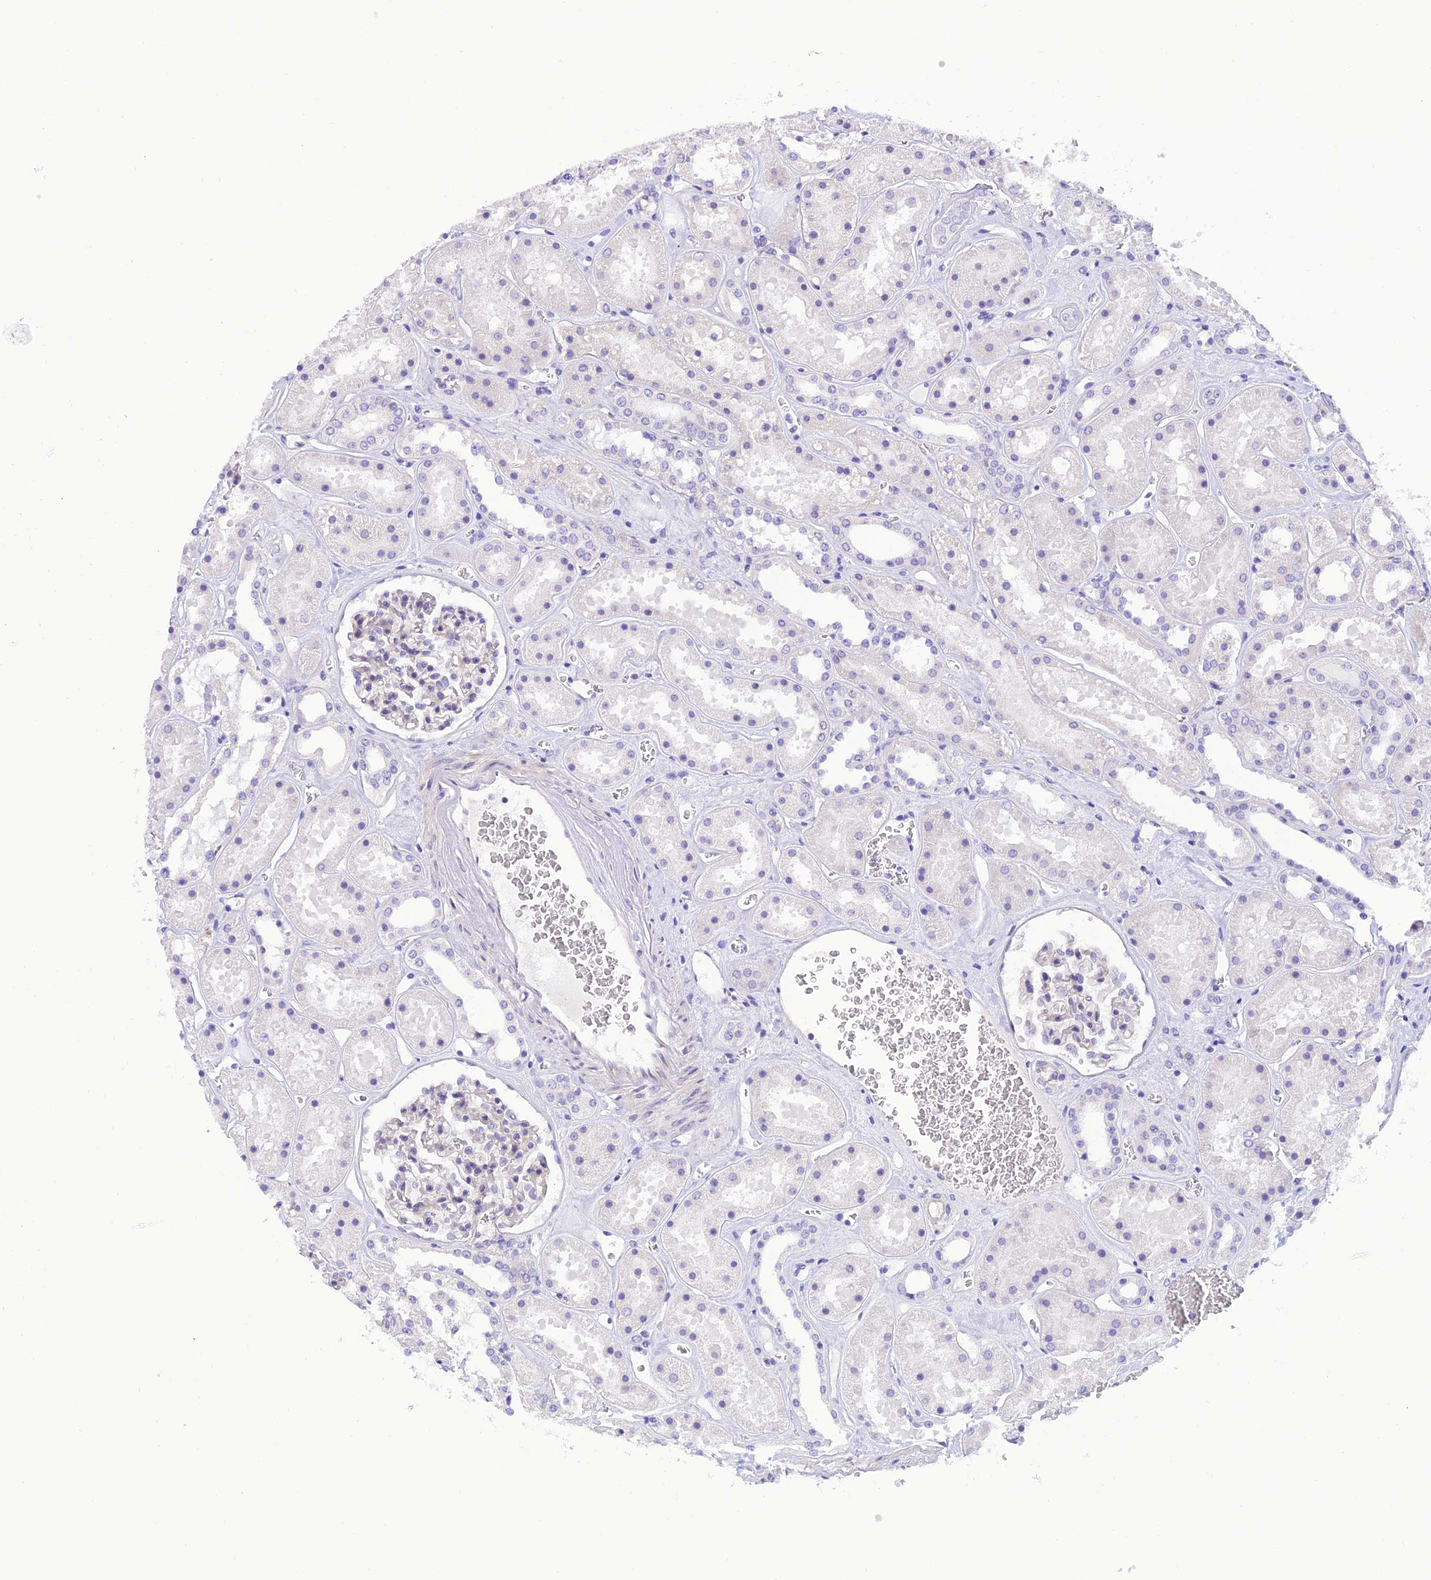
{"staining": {"intensity": "negative", "quantity": "none", "location": "none"}, "tissue": "kidney", "cell_type": "Cells in glomeruli", "image_type": "normal", "snomed": [{"axis": "morphology", "description": "Normal tissue, NOS"}, {"axis": "topography", "description": "Kidney"}], "caption": "The histopathology image reveals no staining of cells in glomeruli in normal kidney. (Brightfield microscopy of DAB (3,3'-diaminobenzidine) IHC at high magnification).", "gene": "C17orf67", "patient": {"sex": "female", "age": 41}}